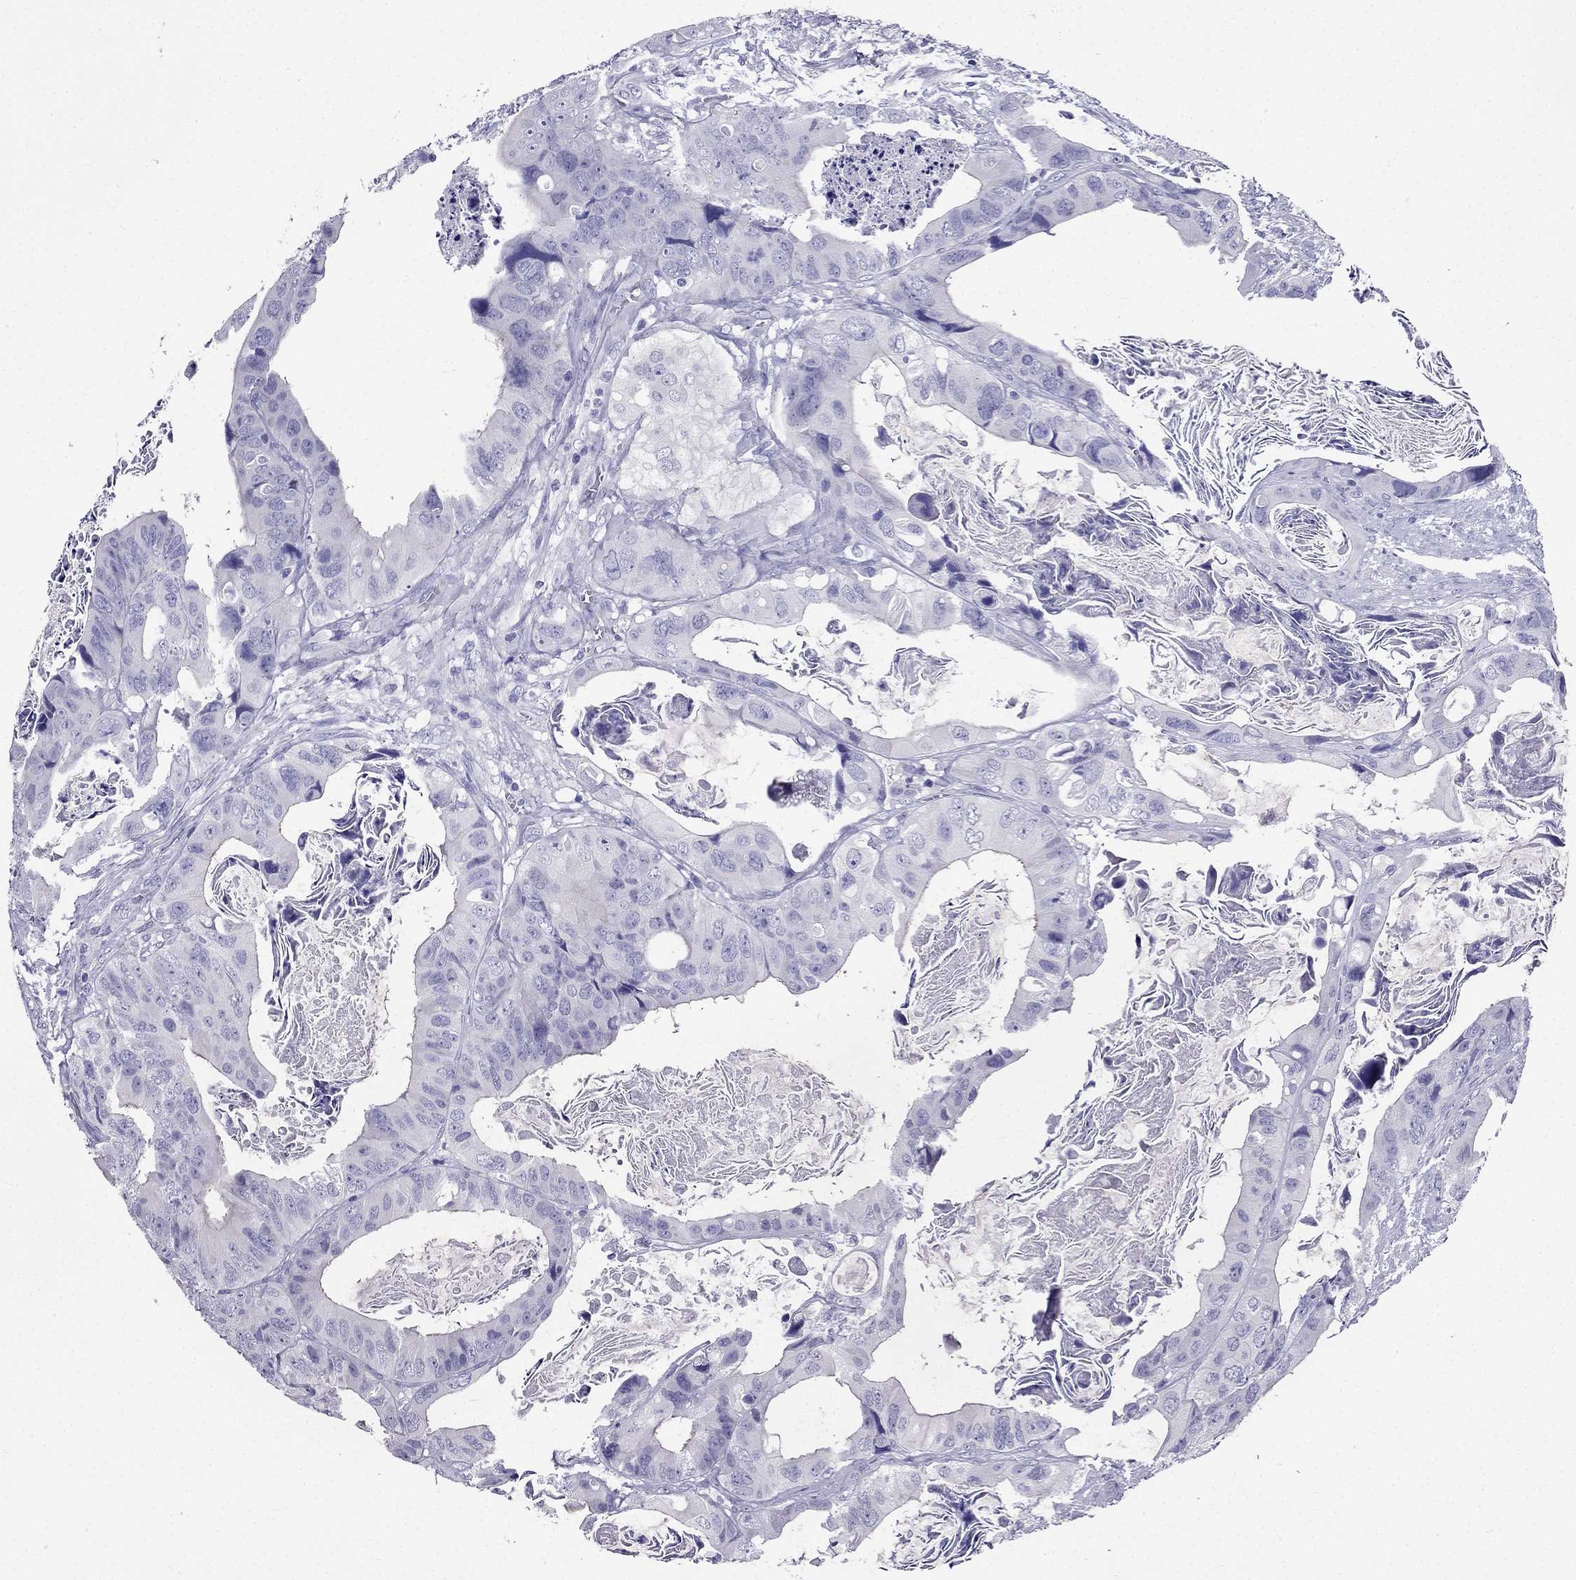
{"staining": {"intensity": "negative", "quantity": "none", "location": "none"}, "tissue": "colorectal cancer", "cell_type": "Tumor cells", "image_type": "cancer", "snomed": [{"axis": "morphology", "description": "Adenocarcinoma, NOS"}, {"axis": "topography", "description": "Rectum"}], "caption": "Human colorectal cancer (adenocarcinoma) stained for a protein using immunohistochemistry shows no expression in tumor cells.", "gene": "ZNF541", "patient": {"sex": "male", "age": 64}}